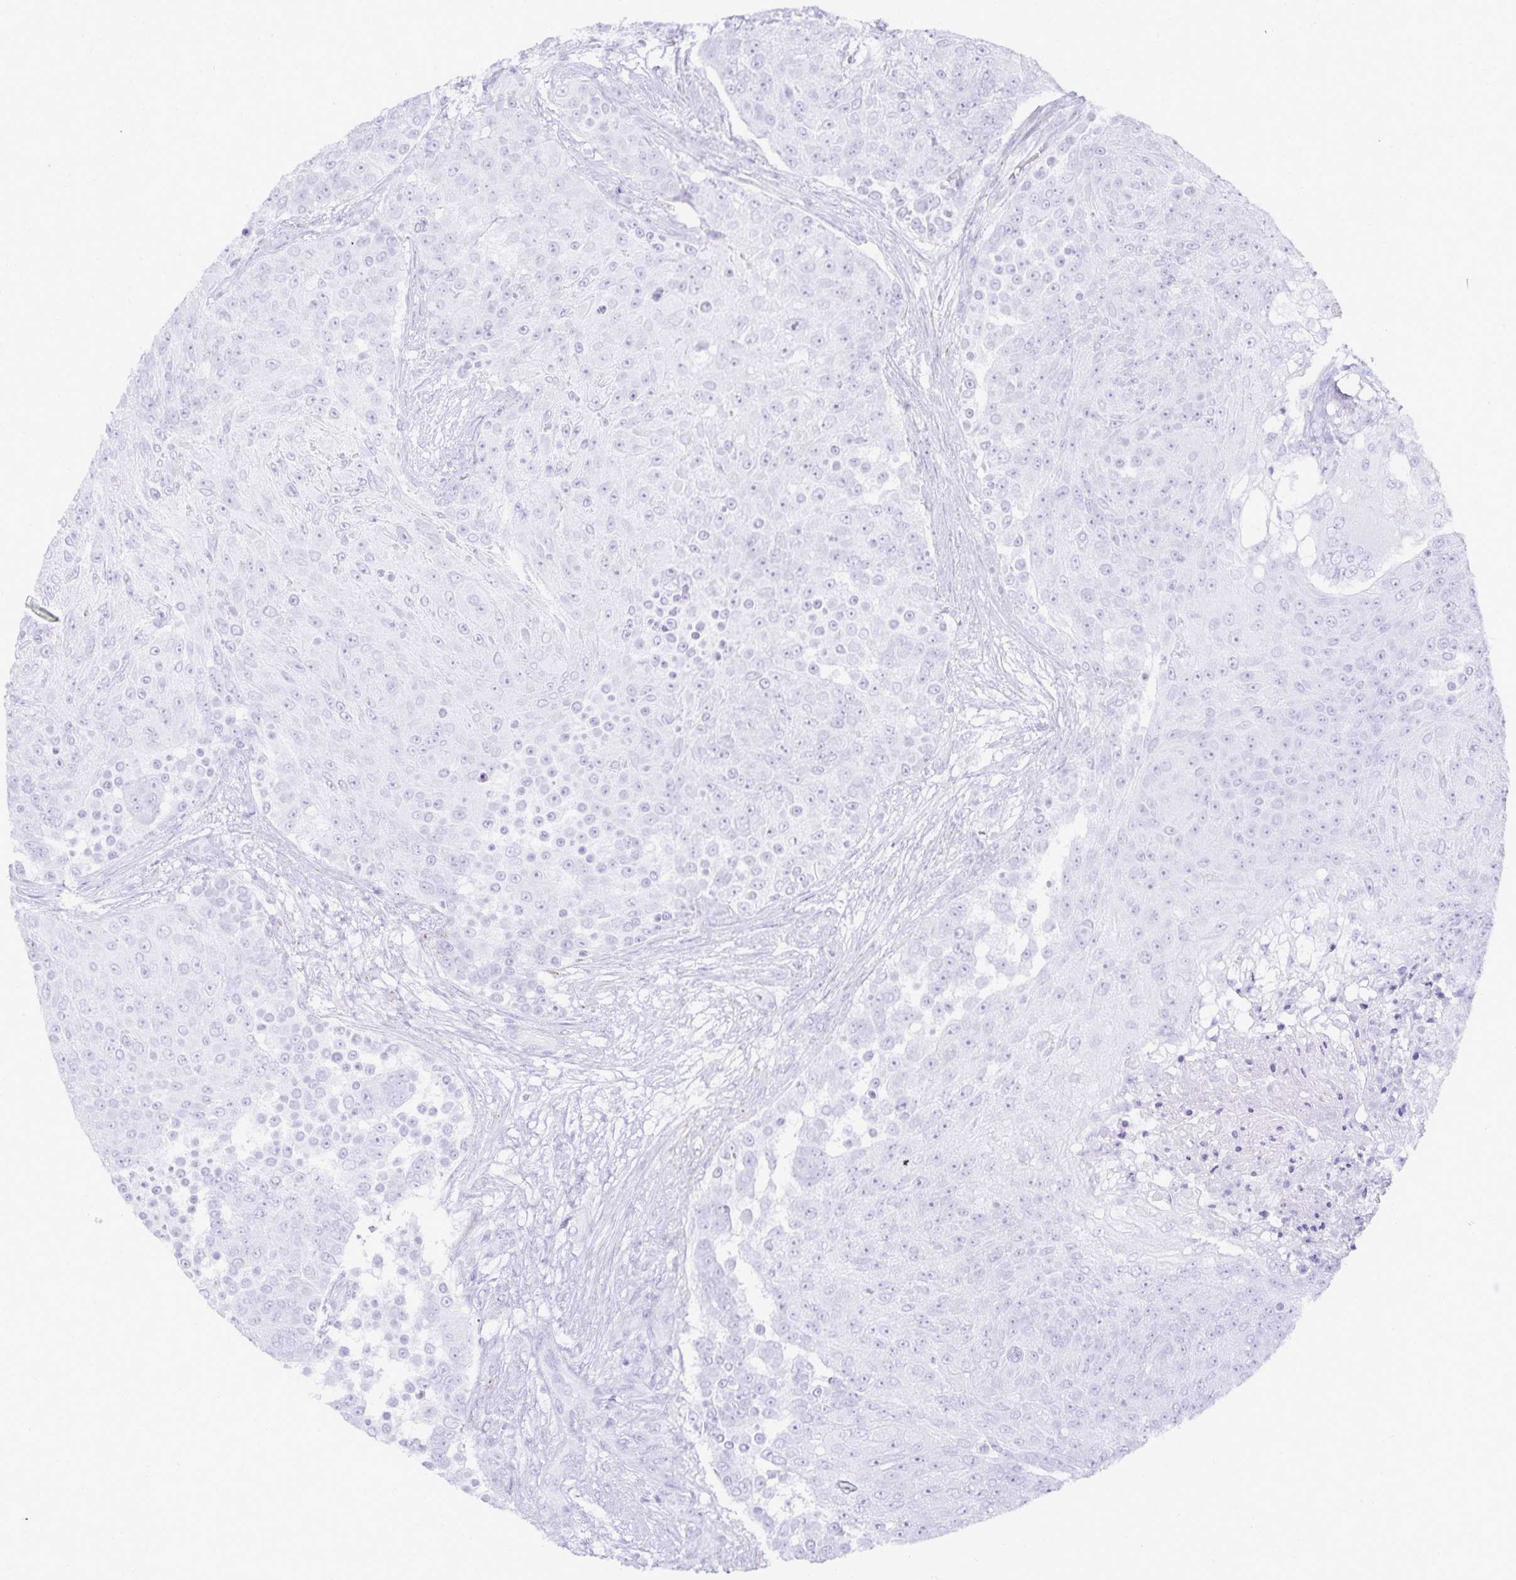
{"staining": {"intensity": "negative", "quantity": "none", "location": "none"}, "tissue": "urothelial cancer", "cell_type": "Tumor cells", "image_type": "cancer", "snomed": [{"axis": "morphology", "description": "Urothelial carcinoma, High grade"}, {"axis": "topography", "description": "Urinary bladder"}], "caption": "Tumor cells are negative for brown protein staining in urothelial cancer. (Brightfield microscopy of DAB immunohistochemistry at high magnification).", "gene": "GP2", "patient": {"sex": "female", "age": 63}}